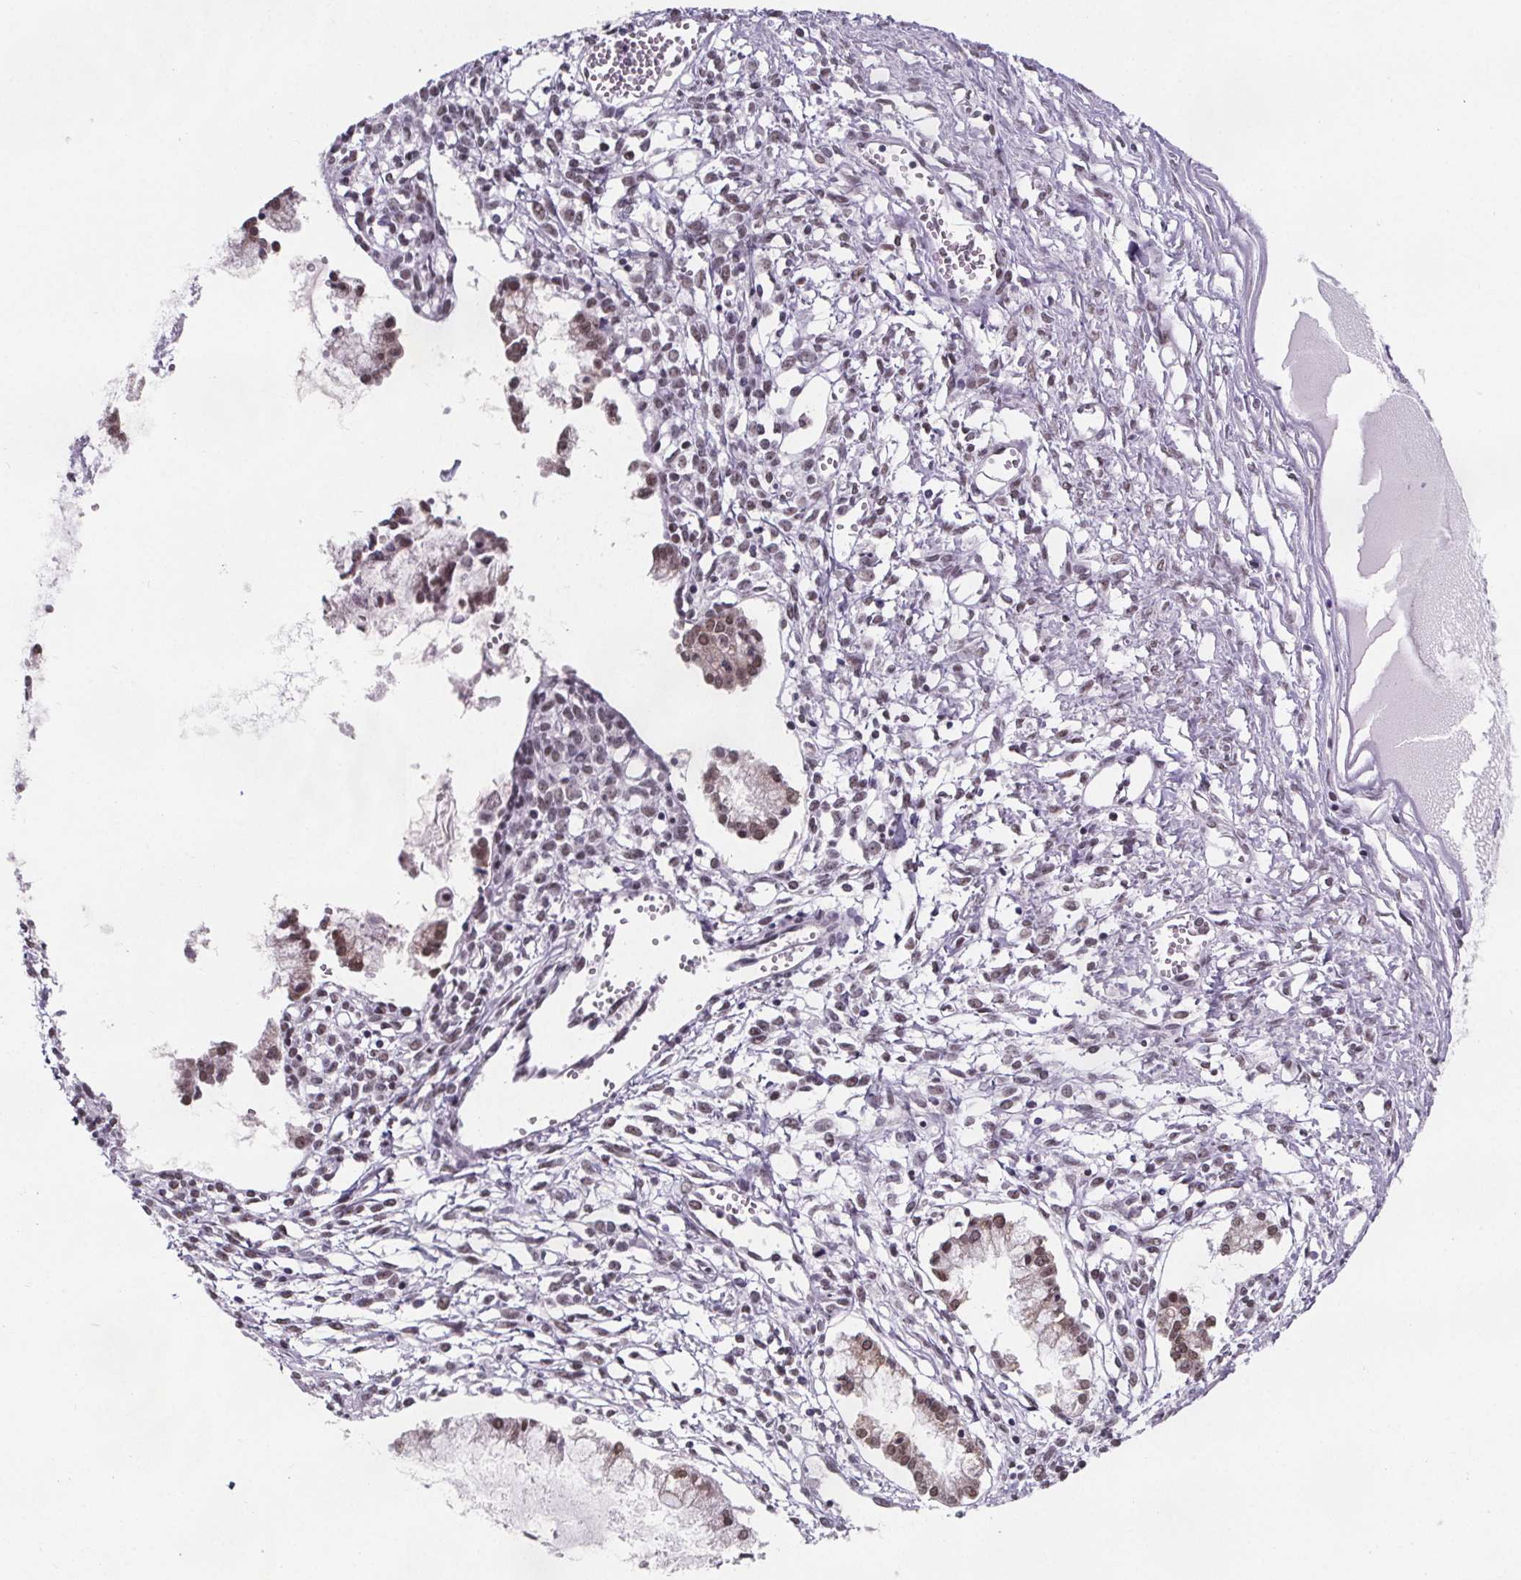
{"staining": {"intensity": "moderate", "quantity": ">75%", "location": "nuclear"}, "tissue": "ovarian cancer", "cell_type": "Tumor cells", "image_type": "cancer", "snomed": [{"axis": "morphology", "description": "Cystadenocarcinoma, mucinous, NOS"}, {"axis": "topography", "description": "Ovary"}], "caption": "Protein staining exhibits moderate nuclear positivity in about >75% of tumor cells in mucinous cystadenocarcinoma (ovarian).", "gene": "ZNF572", "patient": {"sex": "female", "age": 34}}